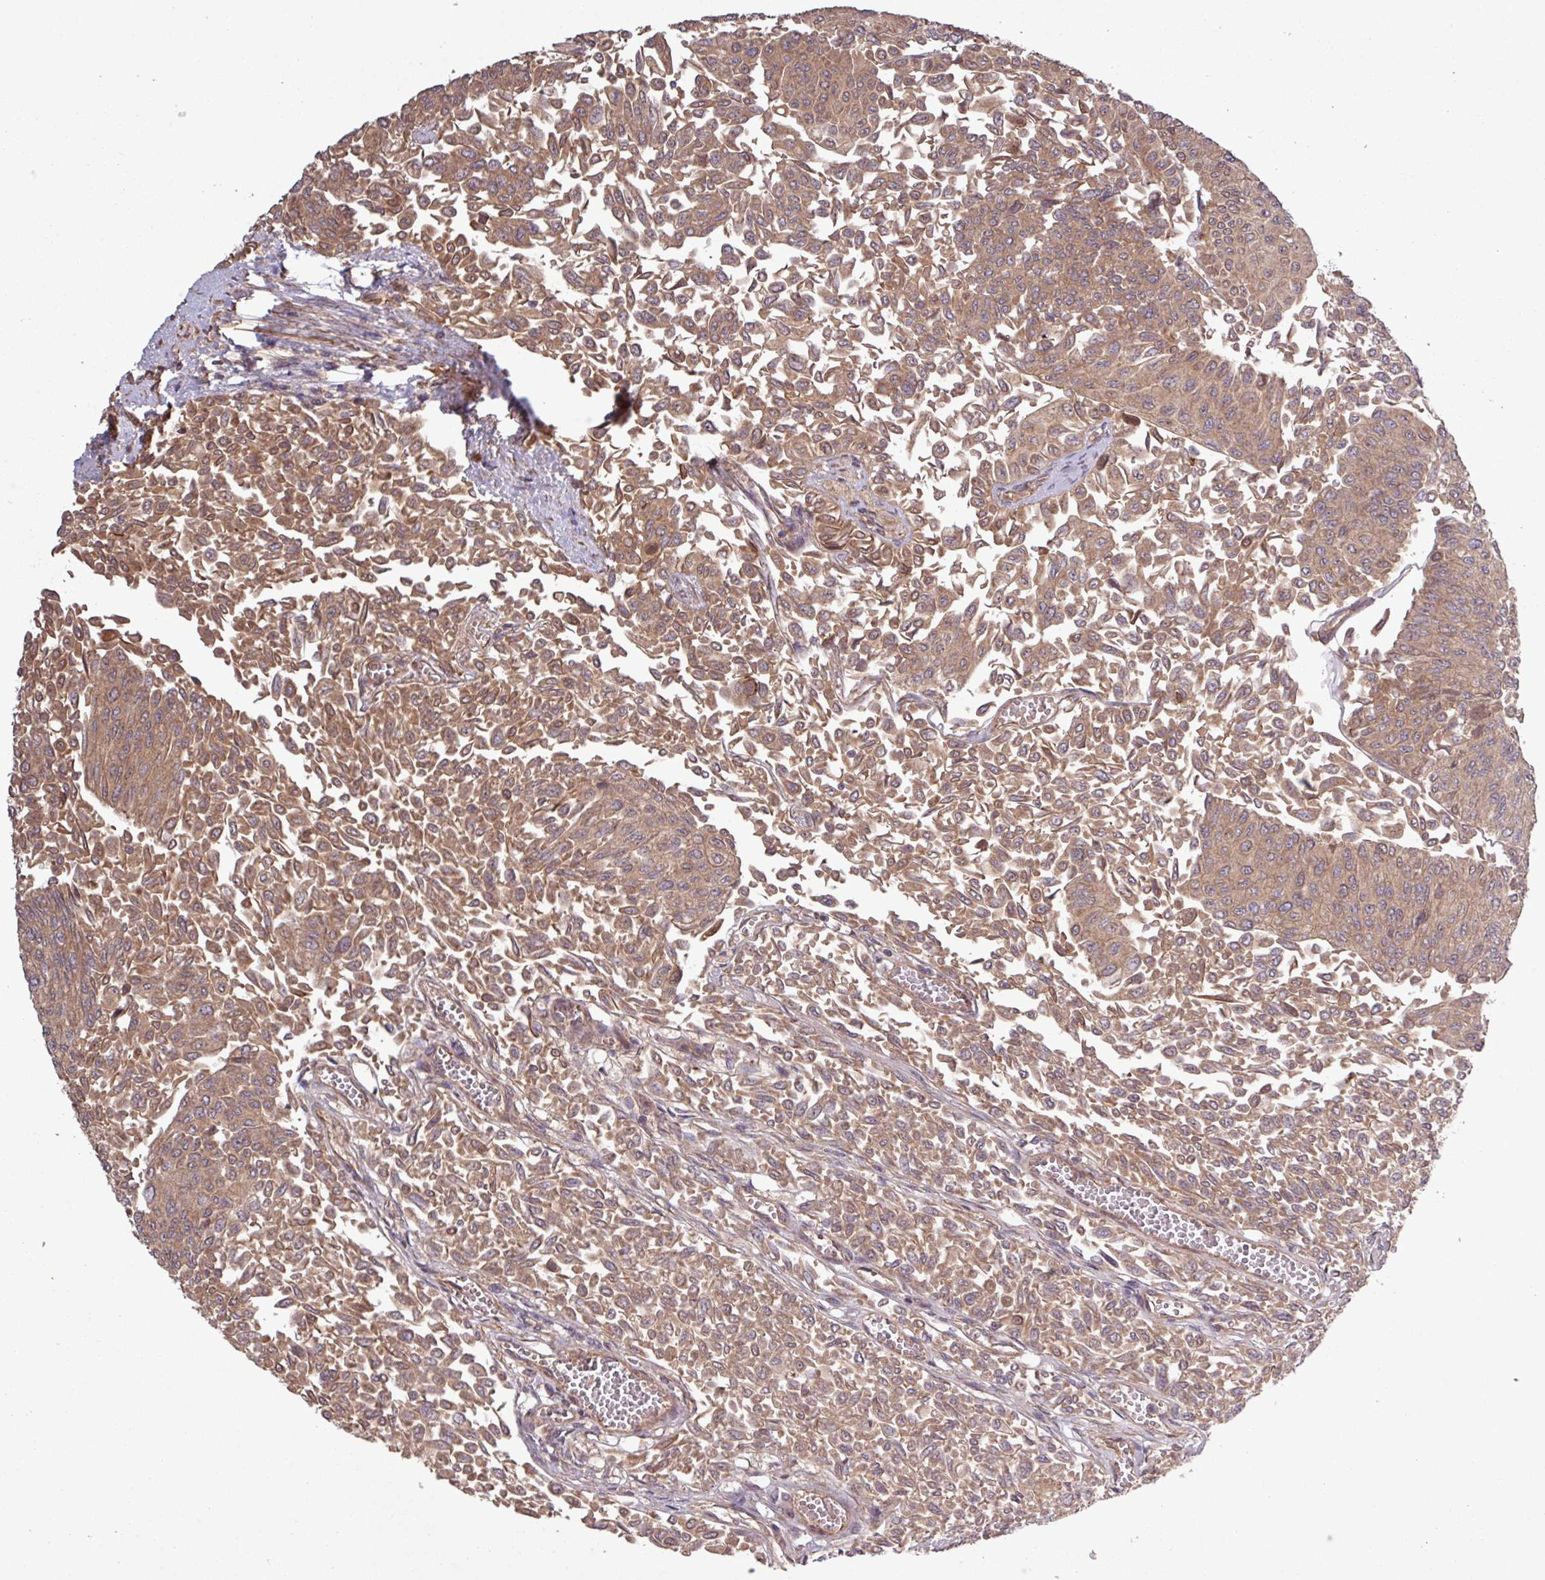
{"staining": {"intensity": "moderate", "quantity": ">75%", "location": "cytoplasmic/membranous"}, "tissue": "urothelial cancer", "cell_type": "Tumor cells", "image_type": "cancer", "snomed": [{"axis": "morphology", "description": "Urothelial carcinoma, NOS"}, {"axis": "topography", "description": "Urinary bladder"}], "caption": "Tumor cells reveal medium levels of moderate cytoplasmic/membranous staining in about >75% of cells in transitional cell carcinoma.", "gene": "TRABD2A", "patient": {"sex": "male", "age": 59}}